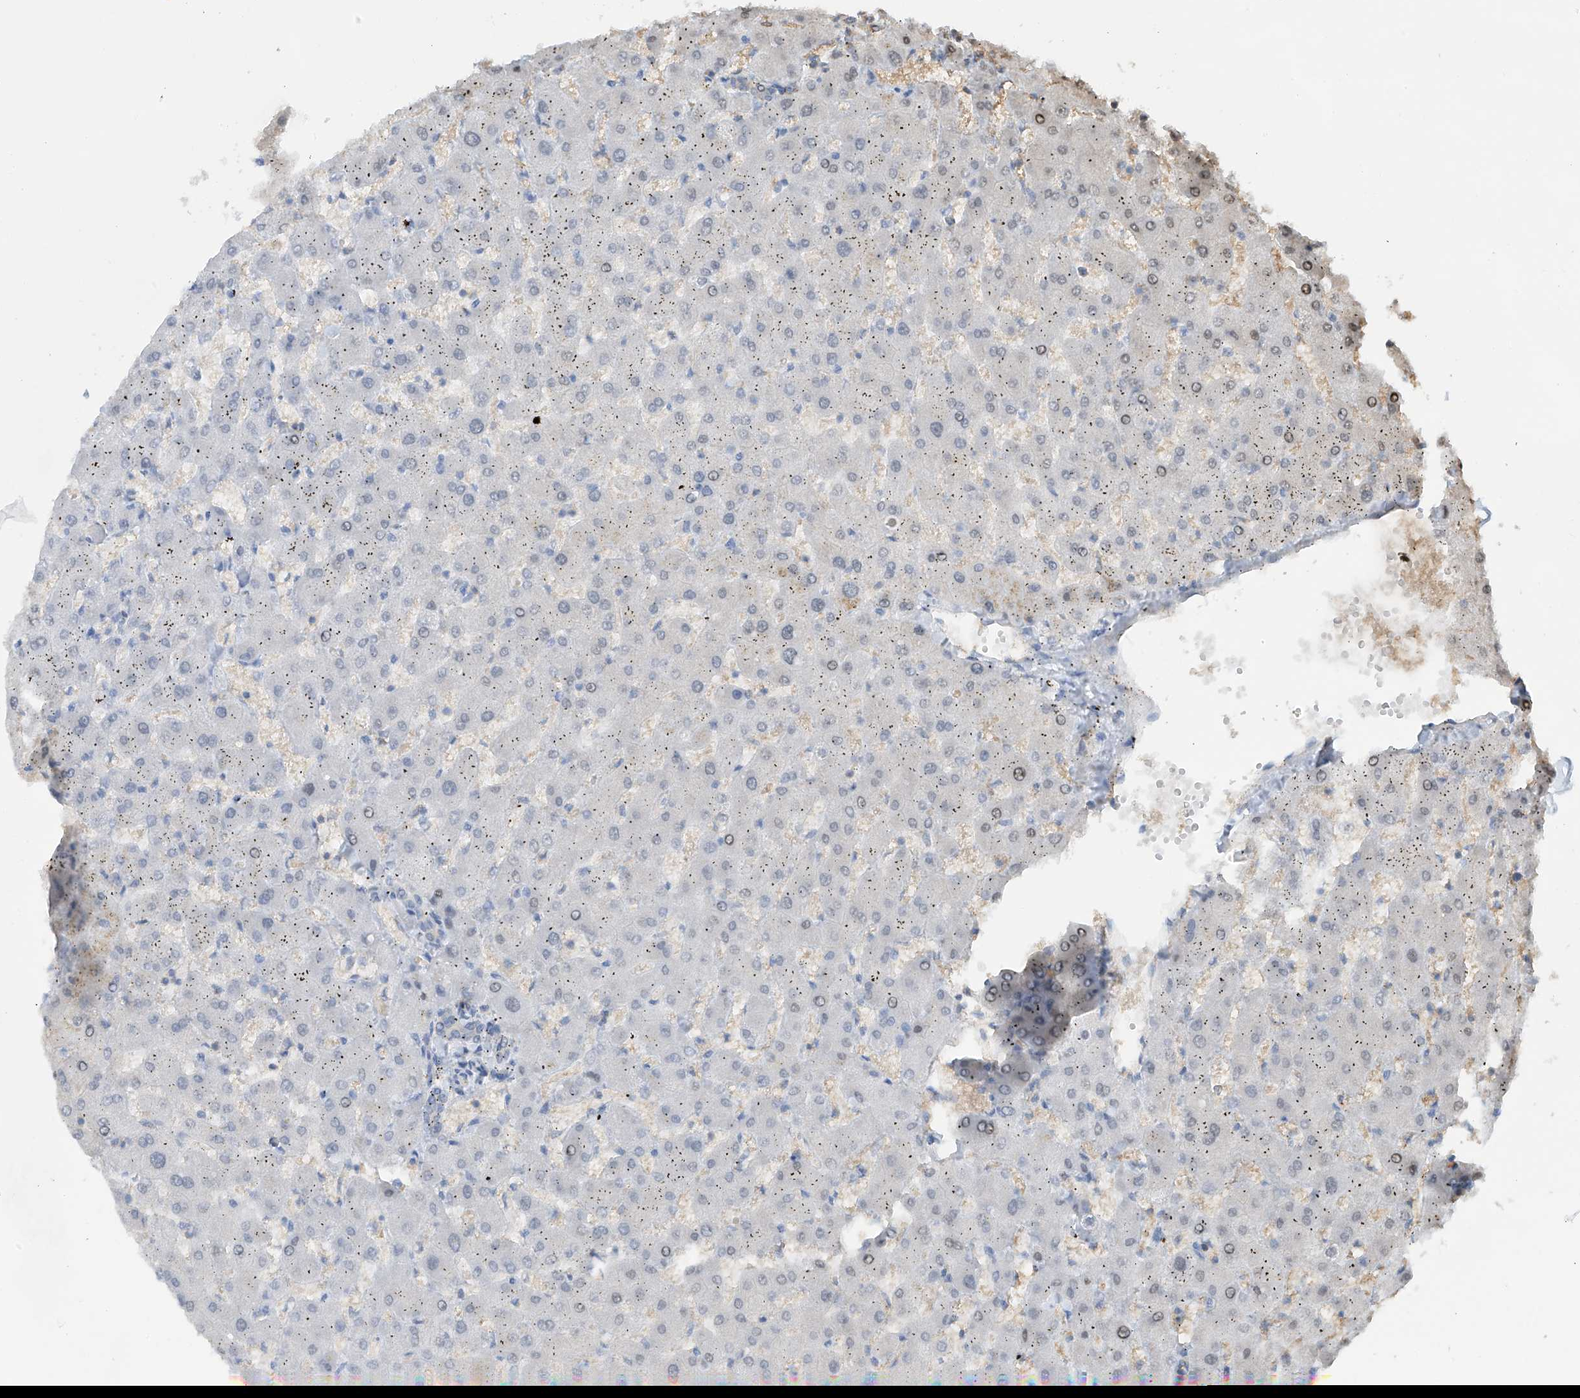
{"staining": {"intensity": "negative", "quantity": "none", "location": "none"}, "tissue": "liver", "cell_type": "Cholangiocytes", "image_type": "normal", "snomed": [{"axis": "morphology", "description": "Normal tissue, NOS"}, {"axis": "topography", "description": "Liver"}], "caption": "This photomicrograph is of benign liver stained with IHC to label a protein in brown with the nuclei are counter-stained blue. There is no expression in cholangiocytes. (DAB (3,3'-diaminobenzidine) immunohistochemistry, high magnification).", "gene": "PMM1", "patient": {"sex": "female", "age": 63}}